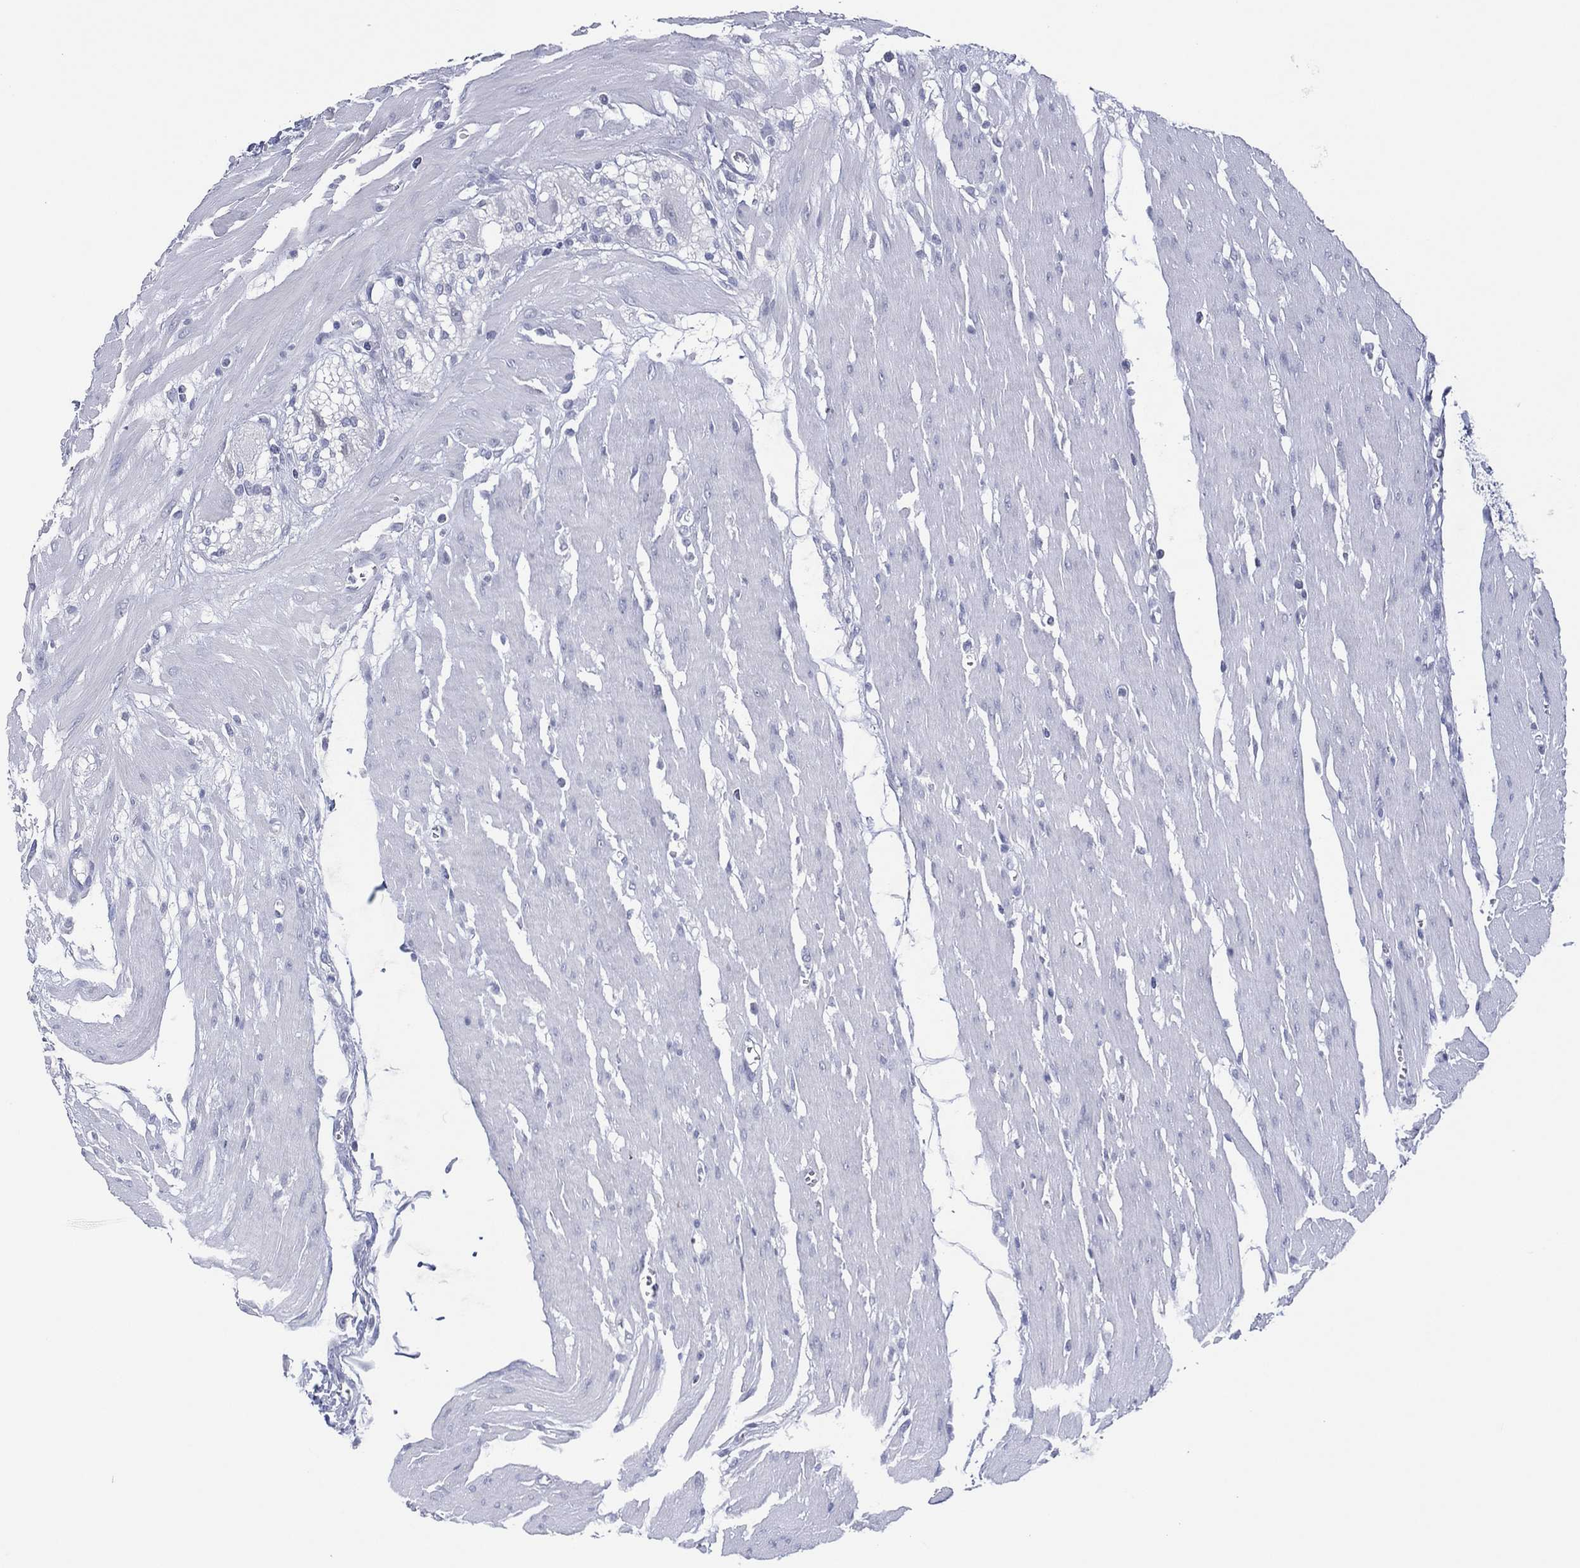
{"staining": {"intensity": "negative", "quantity": "none", "location": "none"}, "tissue": "colon", "cell_type": "Endothelial cells", "image_type": "normal", "snomed": [{"axis": "morphology", "description": "Normal tissue, NOS"}, {"axis": "morphology", "description": "Adenocarcinoma, NOS"}, {"axis": "topography", "description": "Colon"}], "caption": "Immunohistochemistry (IHC) of normal human colon reveals no positivity in endothelial cells. (IHC, brightfield microscopy, high magnification).", "gene": "UTF1", "patient": {"sex": "male", "age": 65}}